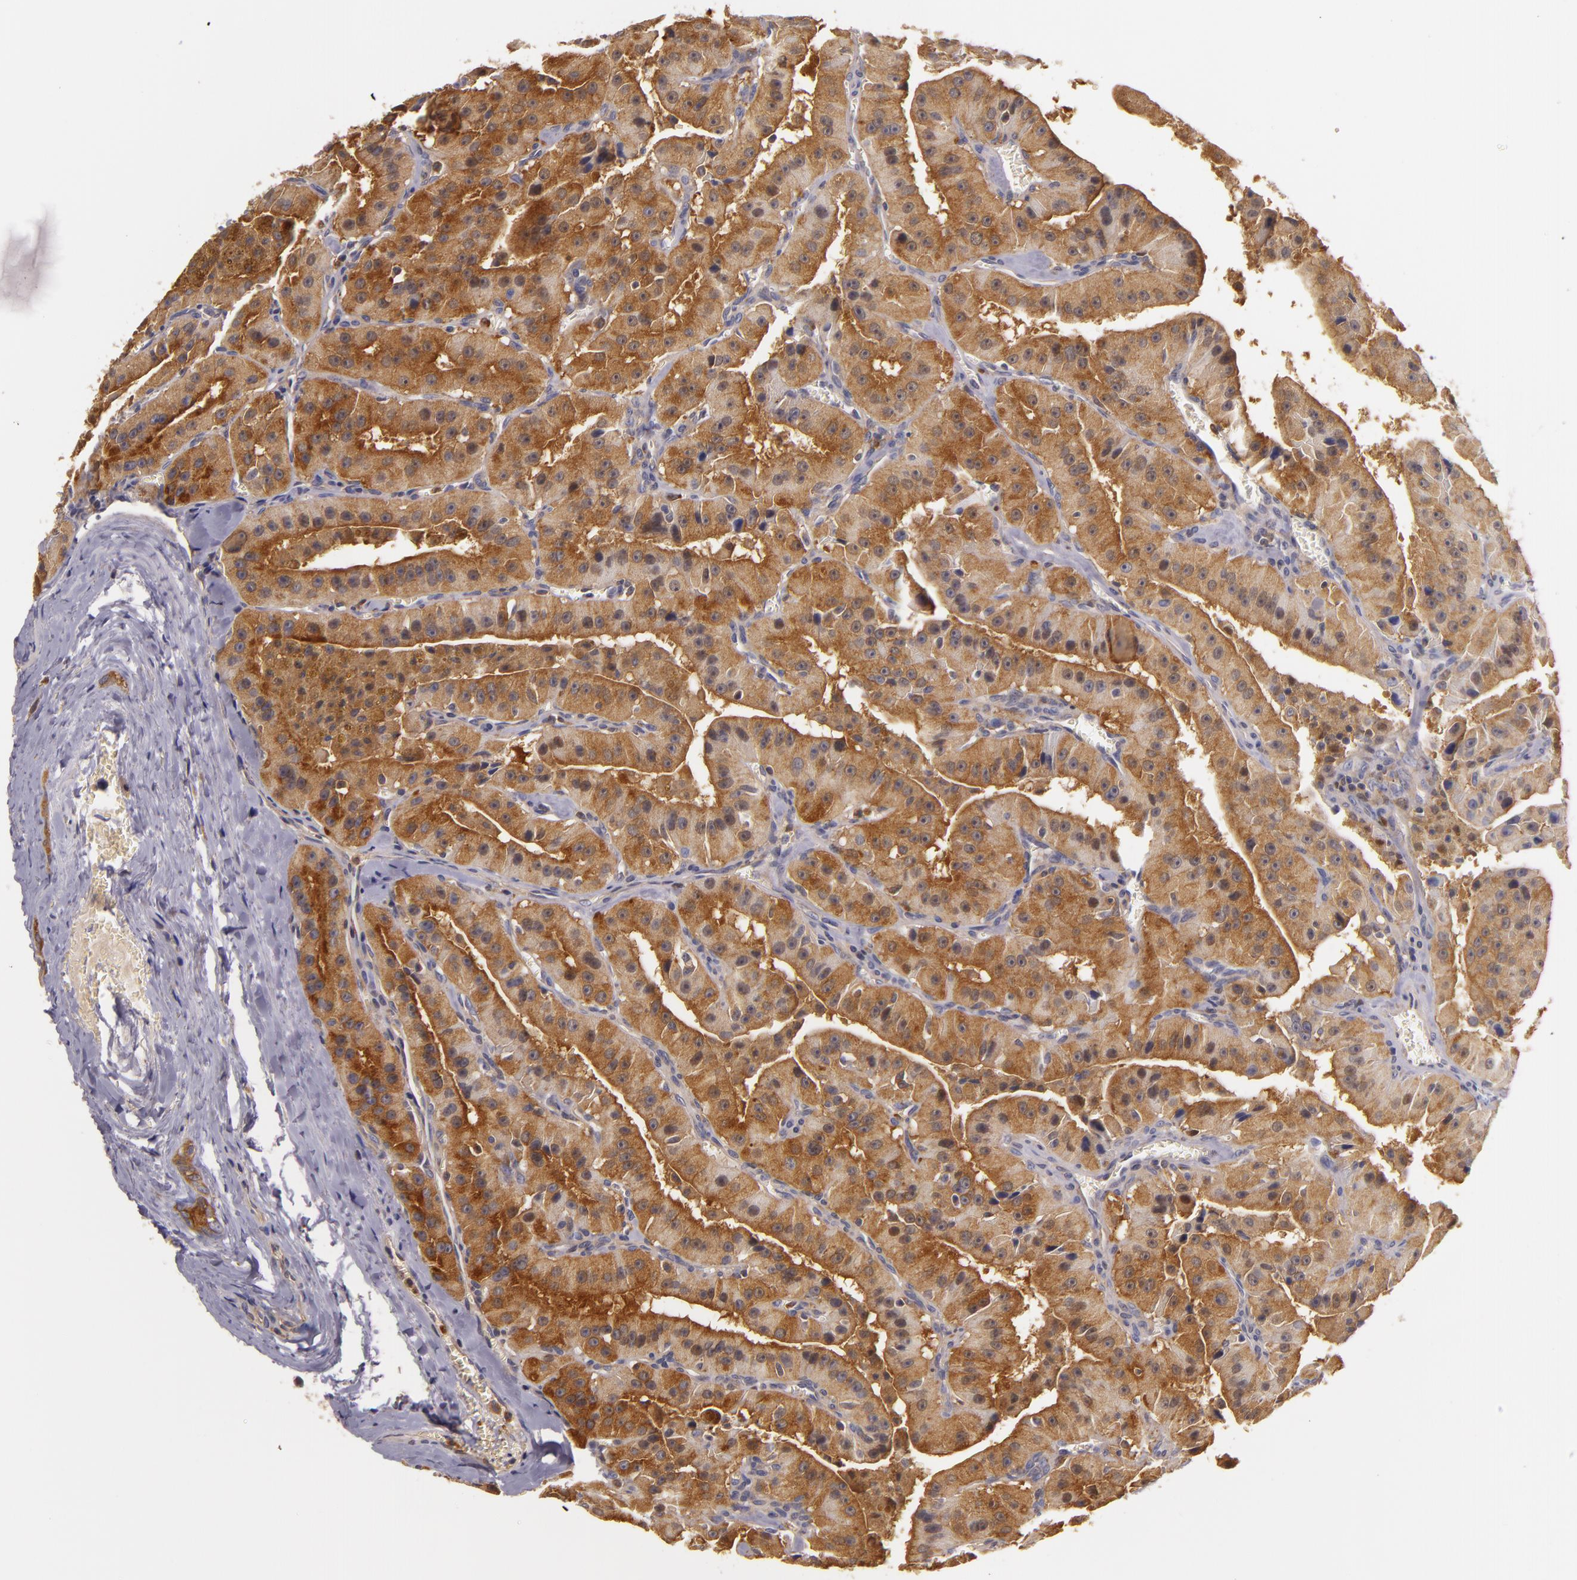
{"staining": {"intensity": "strong", "quantity": ">75%", "location": "cytoplasmic/membranous"}, "tissue": "thyroid cancer", "cell_type": "Tumor cells", "image_type": "cancer", "snomed": [{"axis": "morphology", "description": "Carcinoma, NOS"}, {"axis": "topography", "description": "Thyroid gland"}], "caption": "Thyroid cancer was stained to show a protein in brown. There is high levels of strong cytoplasmic/membranous positivity in about >75% of tumor cells.", "gene": "TOM1", "patient": {"sex": "male", "age": 76}}